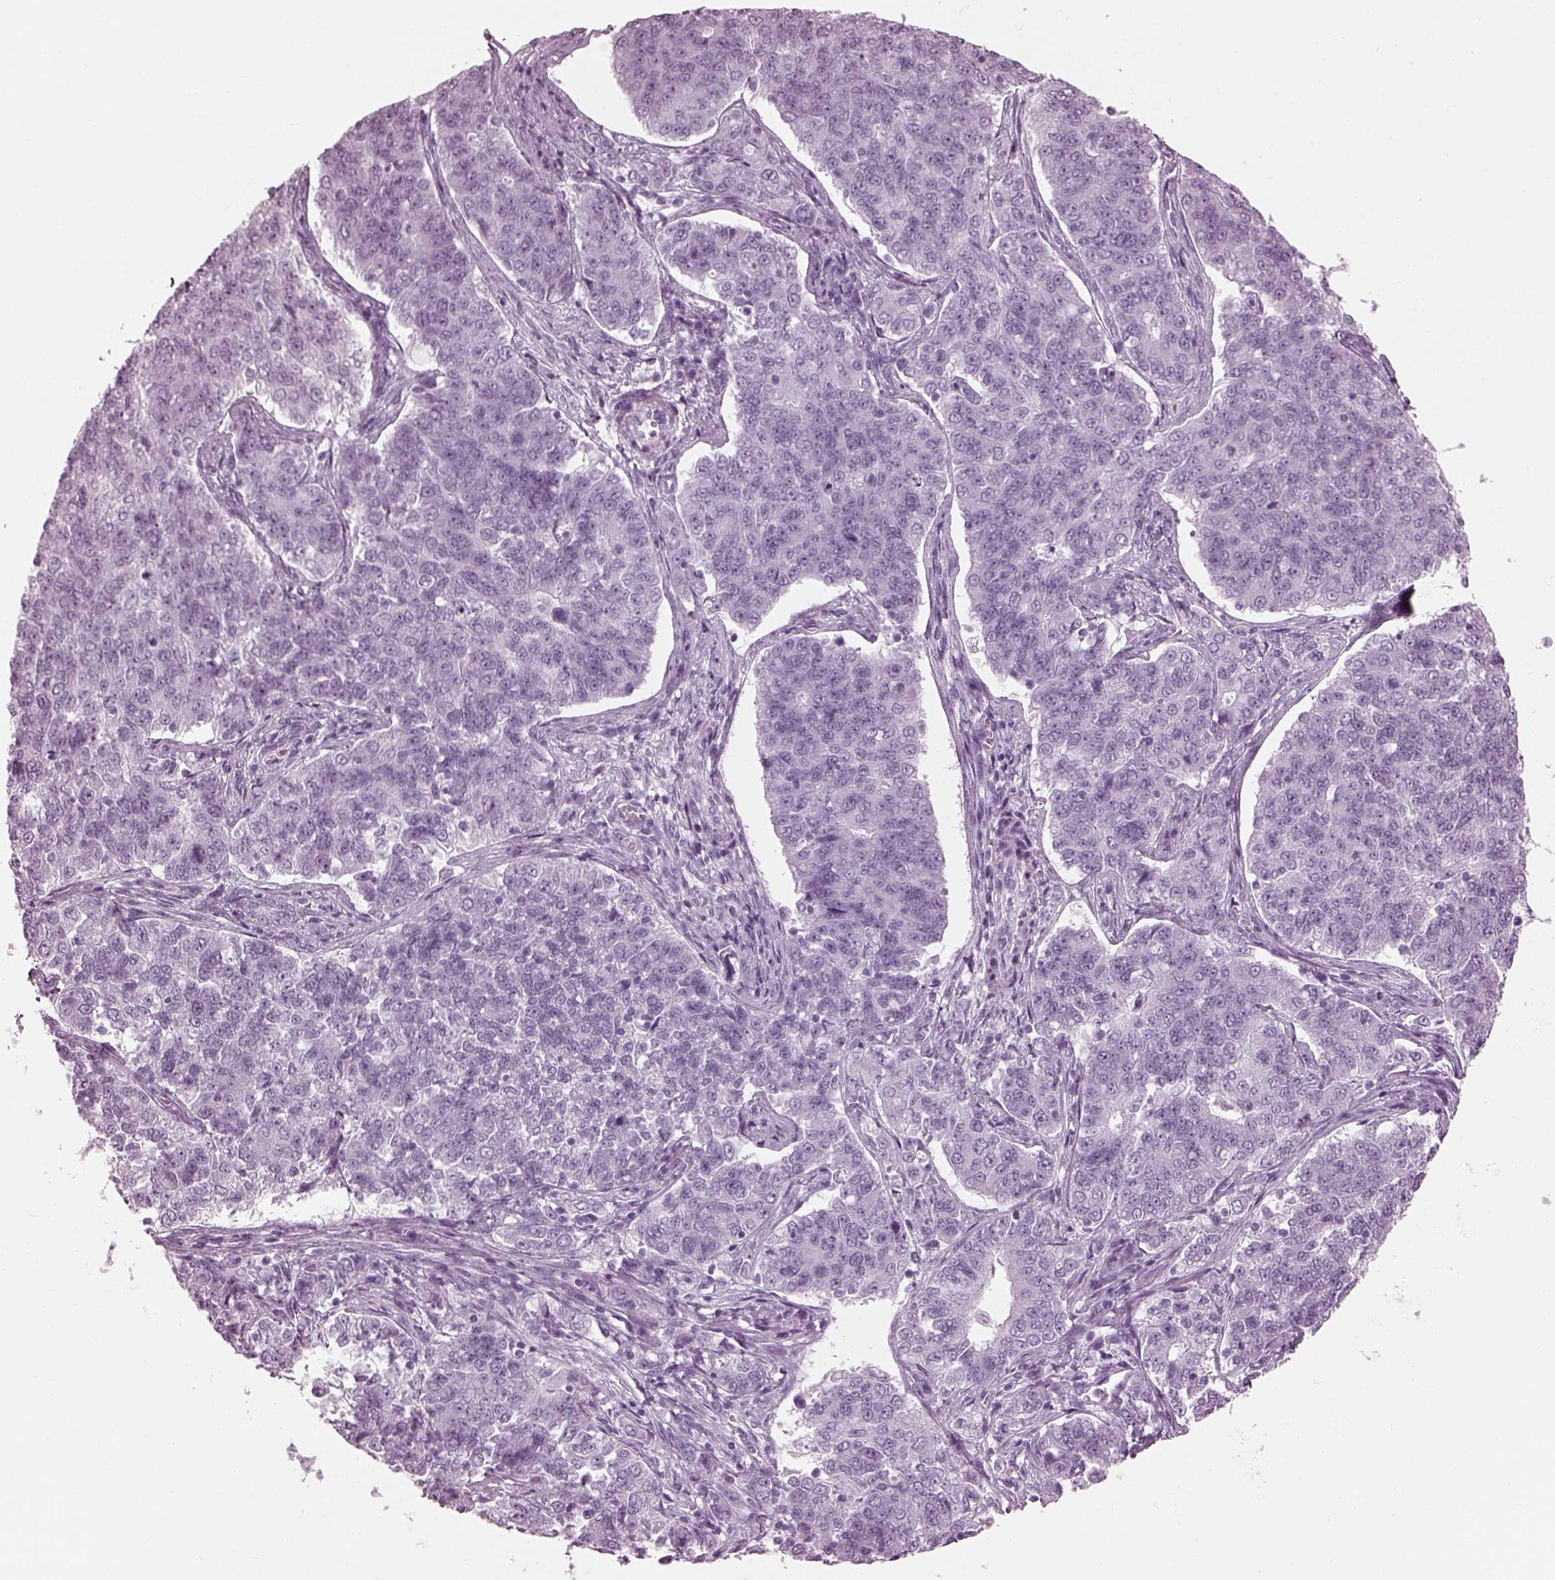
{"staining": {"intensity": "negative", "quantity": "none", "location": "none"}, "tissue": "endometrial cancer", "cell_type": "Tumor cells", "image_type": "cancer", "snomed": [{"axis": "morphology", "description": "Adenocarcinoma, NOS"}, {"axis": "topography", "description": "Endometrium"}], "caption": "Immunohistochemical staining of human adenocarcinoma (endometrial) displays no significant positivity in tumor cells. The staining was performed using DAB (3,3'-diaminobenzidine) to visualize the protein expression in brown, while the nuclei were stained in blue with hematoxylin (Magnification: 20x).", "gene": "TCHHL1", "patient": {"sex": "female", "age": 43}}